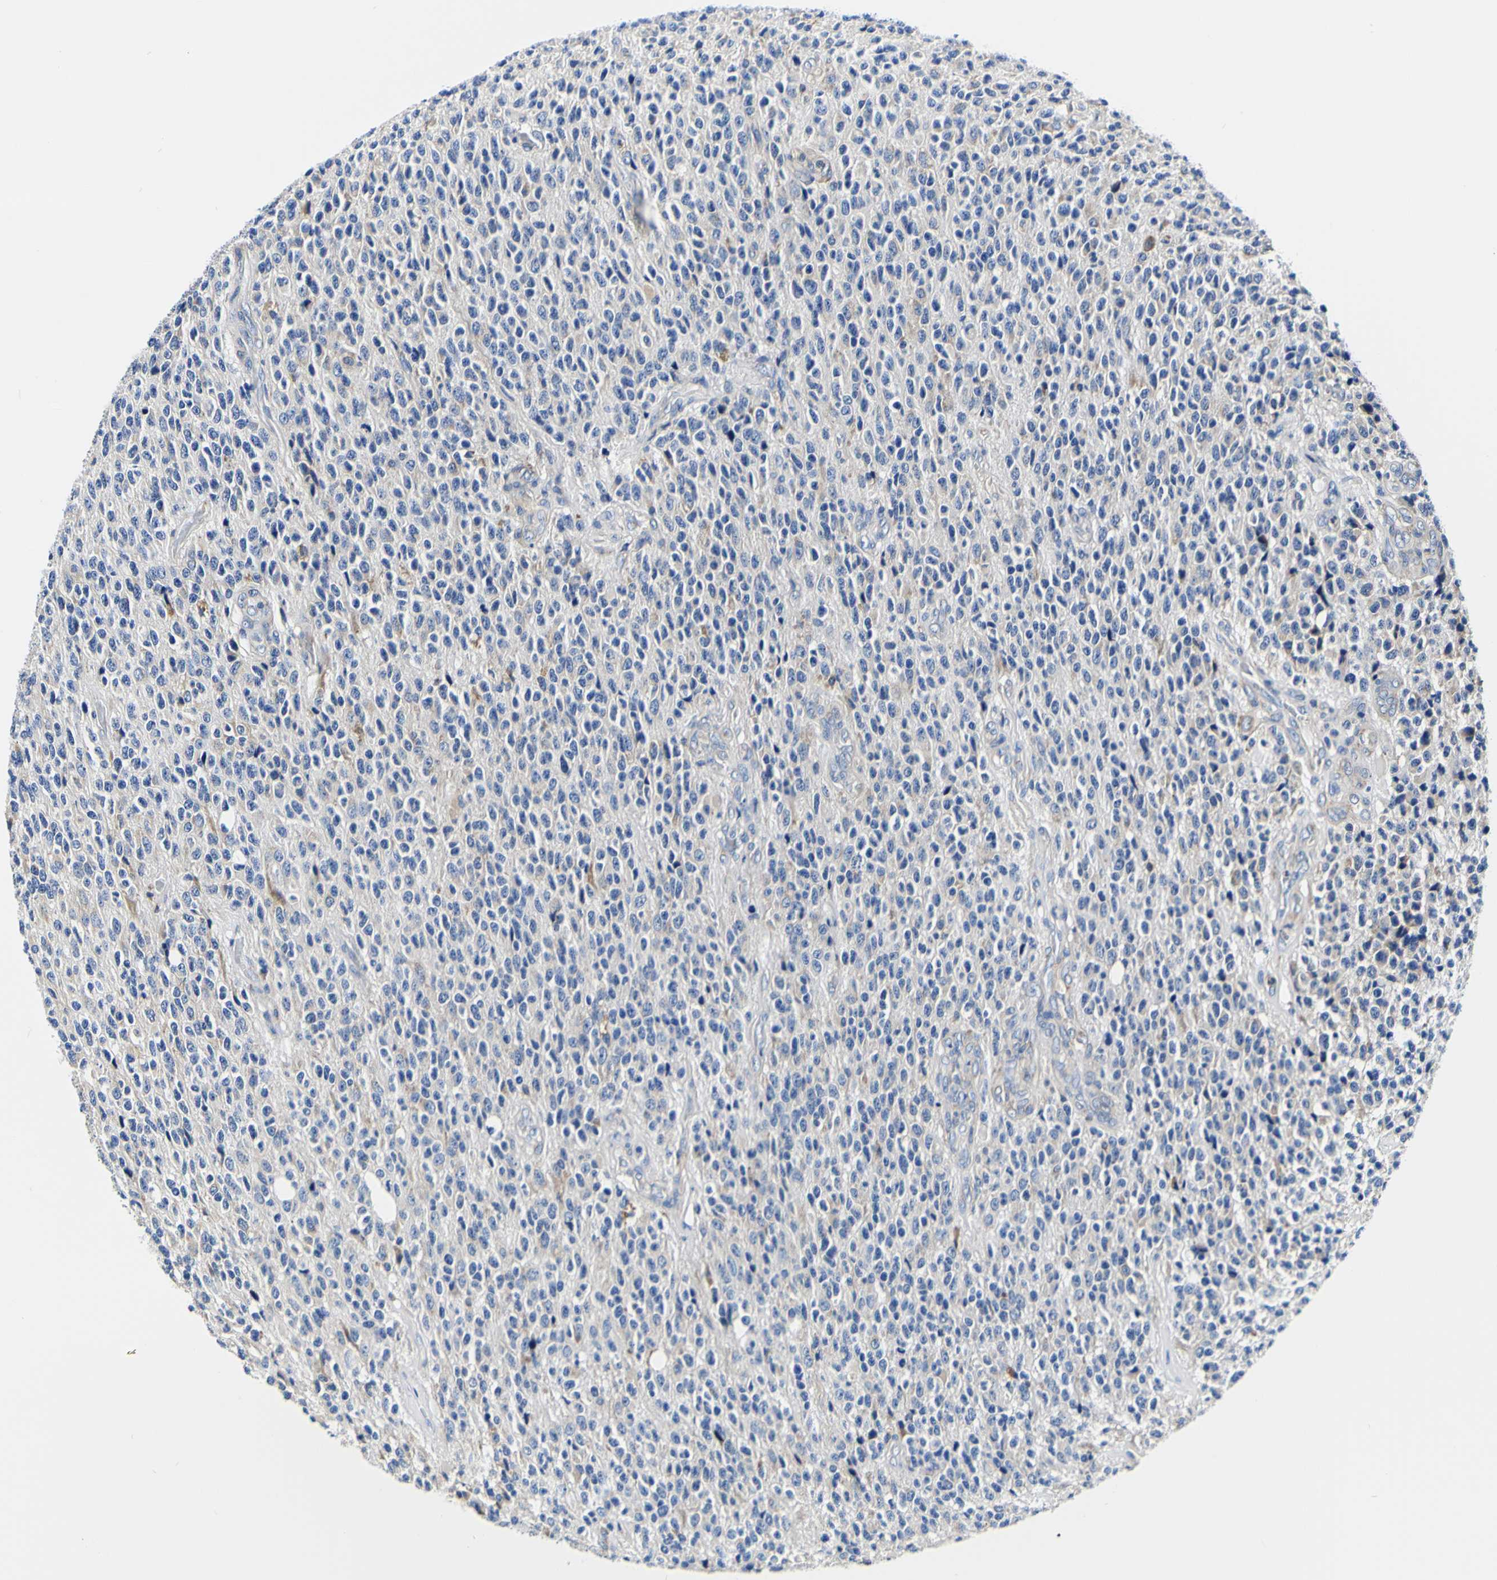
{"staining": {"intensity": "negative", "quantity": "none", "location": "none"}, "tissue": "glioma", "cell_type": "Tumor cells", "image_type": "cancer", "snomed": [{"axis": "morphology", "description": "Glioma, malignant, High grade"}, {"axis": "topography", "description": "pancreas cauda"}], "caption": "Tumor cells show no significant positivity in malignant glioma (high-grade). (Brightfield microscopy of DAB (3,3'-diaminobenzidine) immunohistochemistry at high magnification).", "gene": "P4HB", "patient": {"sex": "male", "age": 60}}